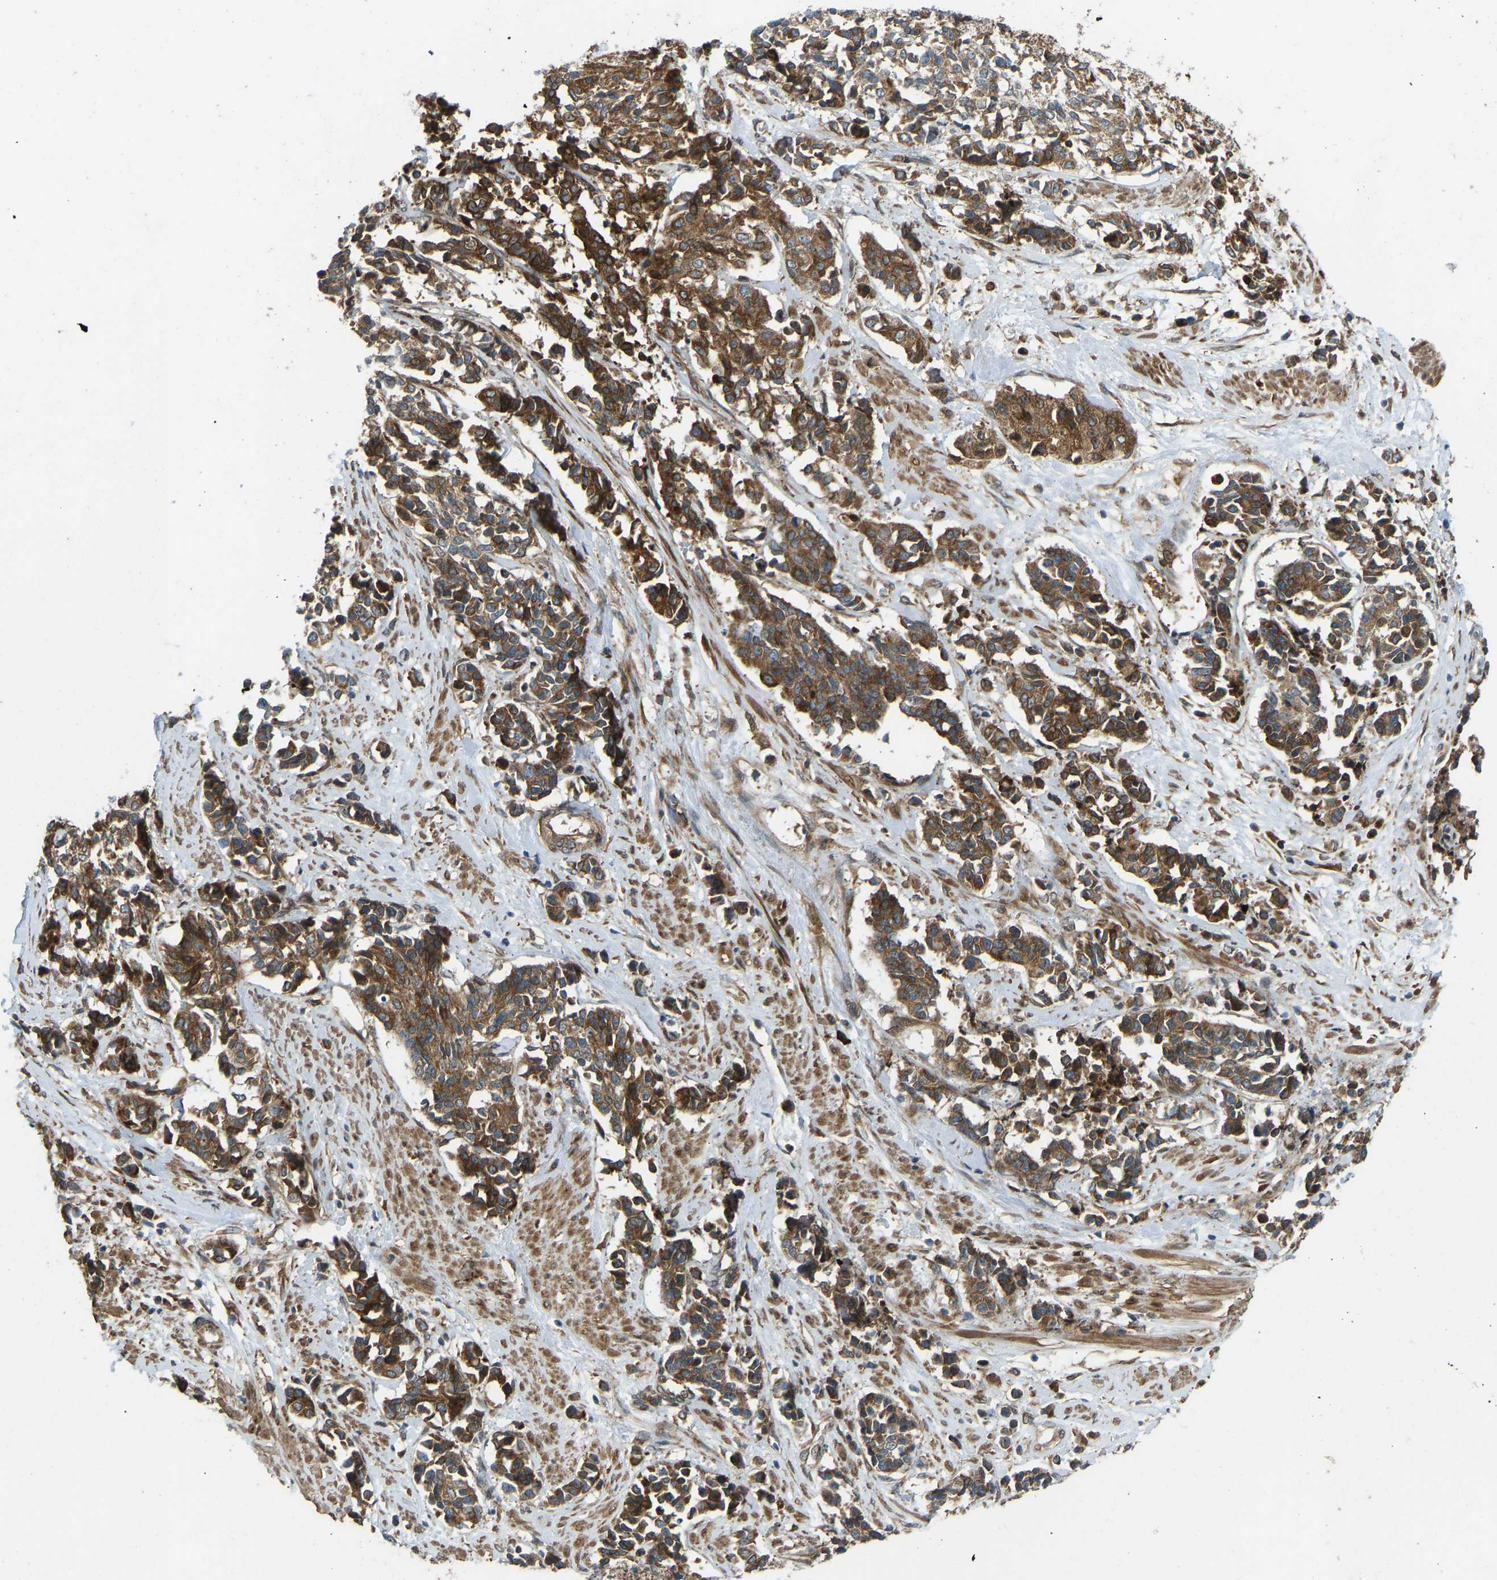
{"staining": {"intensity": "strong", "quantity": ">75%", "location": "cytoplasmic/membranous"}, "tissue": "cervical cancer", "cell_type": "Tumor cells", "image_type": "cancer", "snomed": [{"axis": "morphology", "description": "Squamous cell carcinoma, NOS"}, {"axis": "topography", "description": "Cervix"}], "caption": "Immunohistochemistry image of neoplastic tissue: human cervical squamous cell carcinoma stained using immunohistochemistry shows high levels of strong protein expression localized specifically in the cytoplasmic/membranous of tumor cells, appearing as a cytoplasmic/membranous brown color.", "gene": "OS9", "patient": {"sex": "female", "age": 35}}